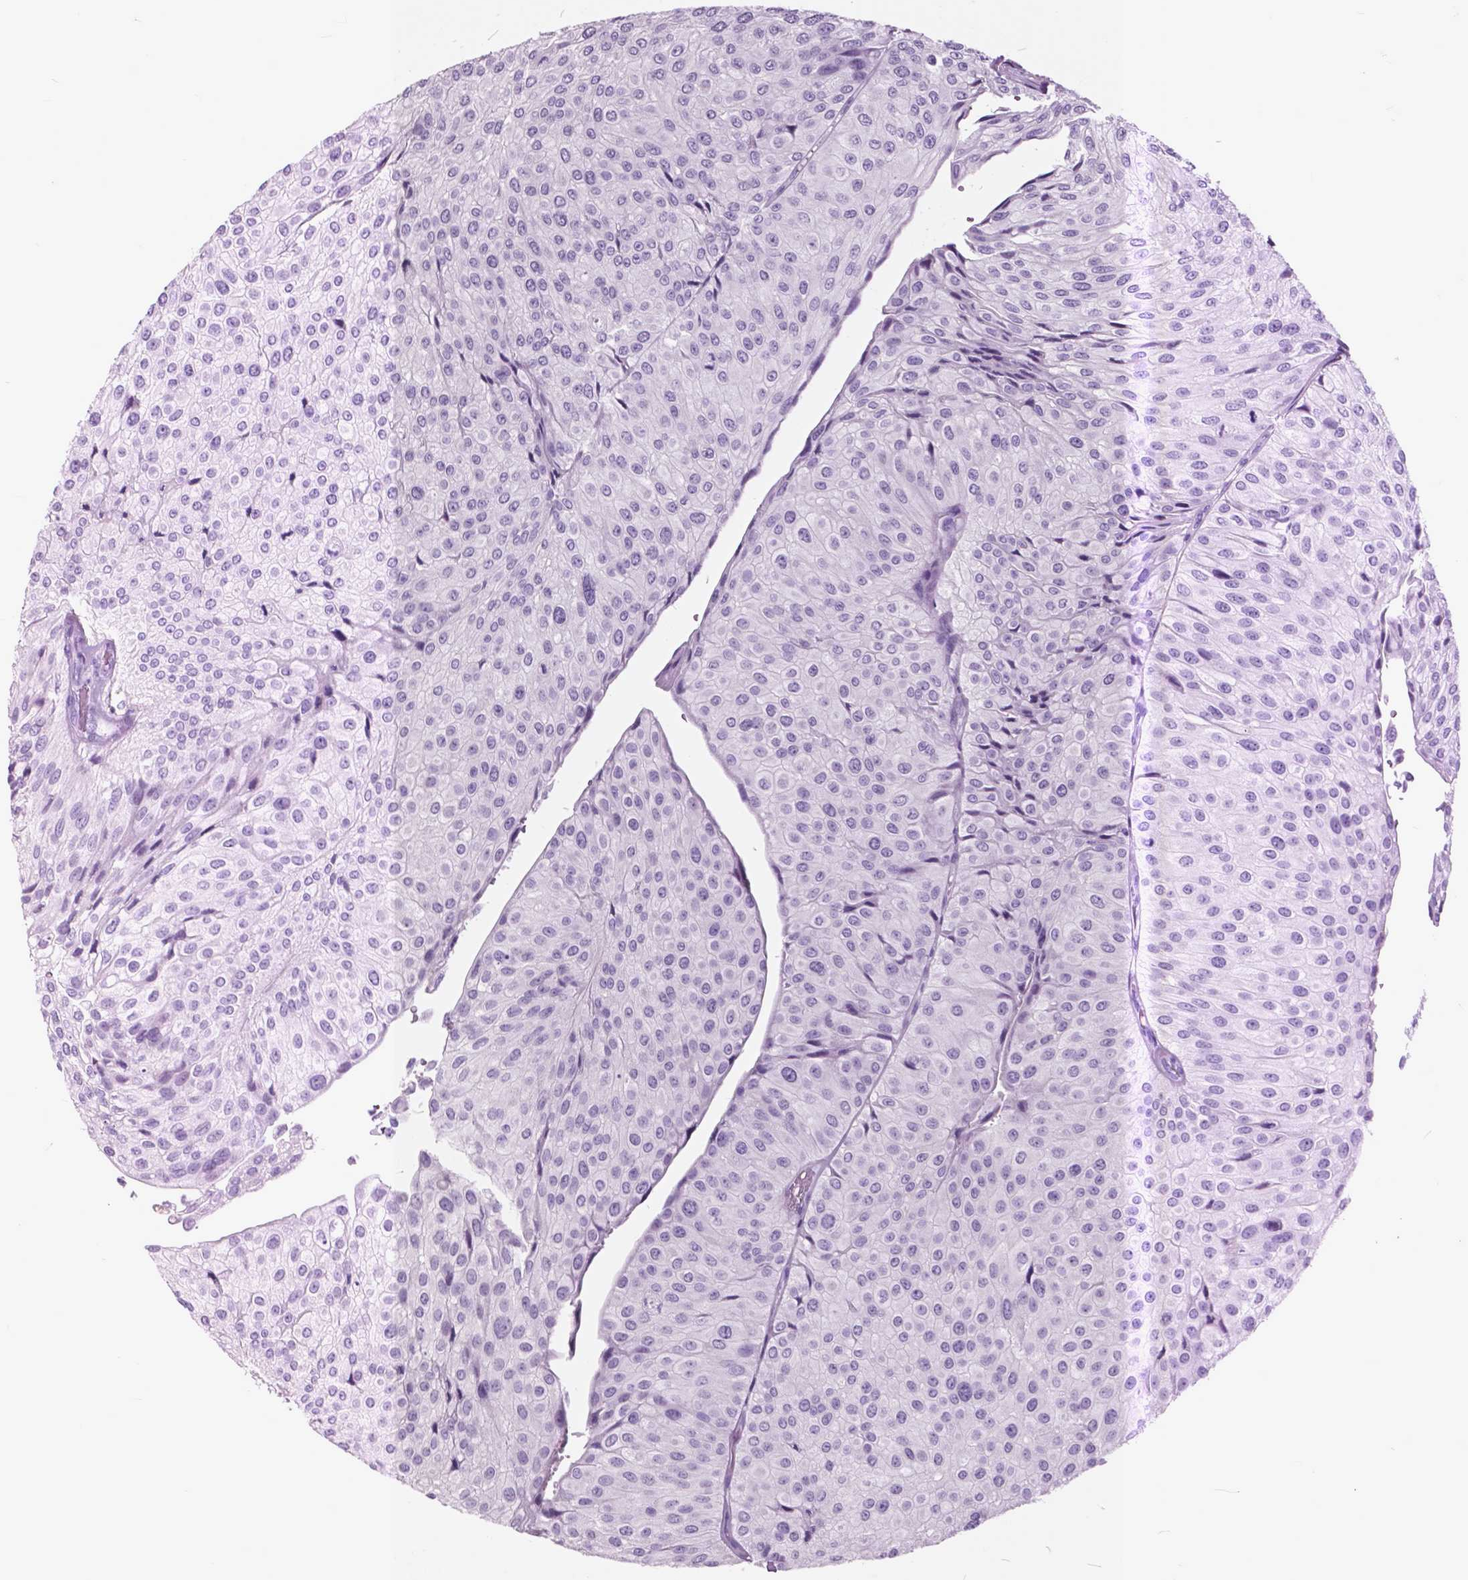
{"staining": {"intensity": "negative", "quantity": "none", "location": "none"}, "tissue": "urothelial cancer", "cell_type": "Tumor cells", "image_type": "cancer", "snomed": [{"axis": "morphology", "description": "Urothelial carcinoma, NOS"}, {"axis": "topography", "description": "Urinary bladder"}], "caption": "This photomicrograph is of urothelial cancer stained with immunohistochemistry (IHC) to label a protein in brown with the nuclei are counter-stained blue. There is no staining in tumor cells.", "gene": "GDF9", "patient": {"sex": "male", "age": 67}}